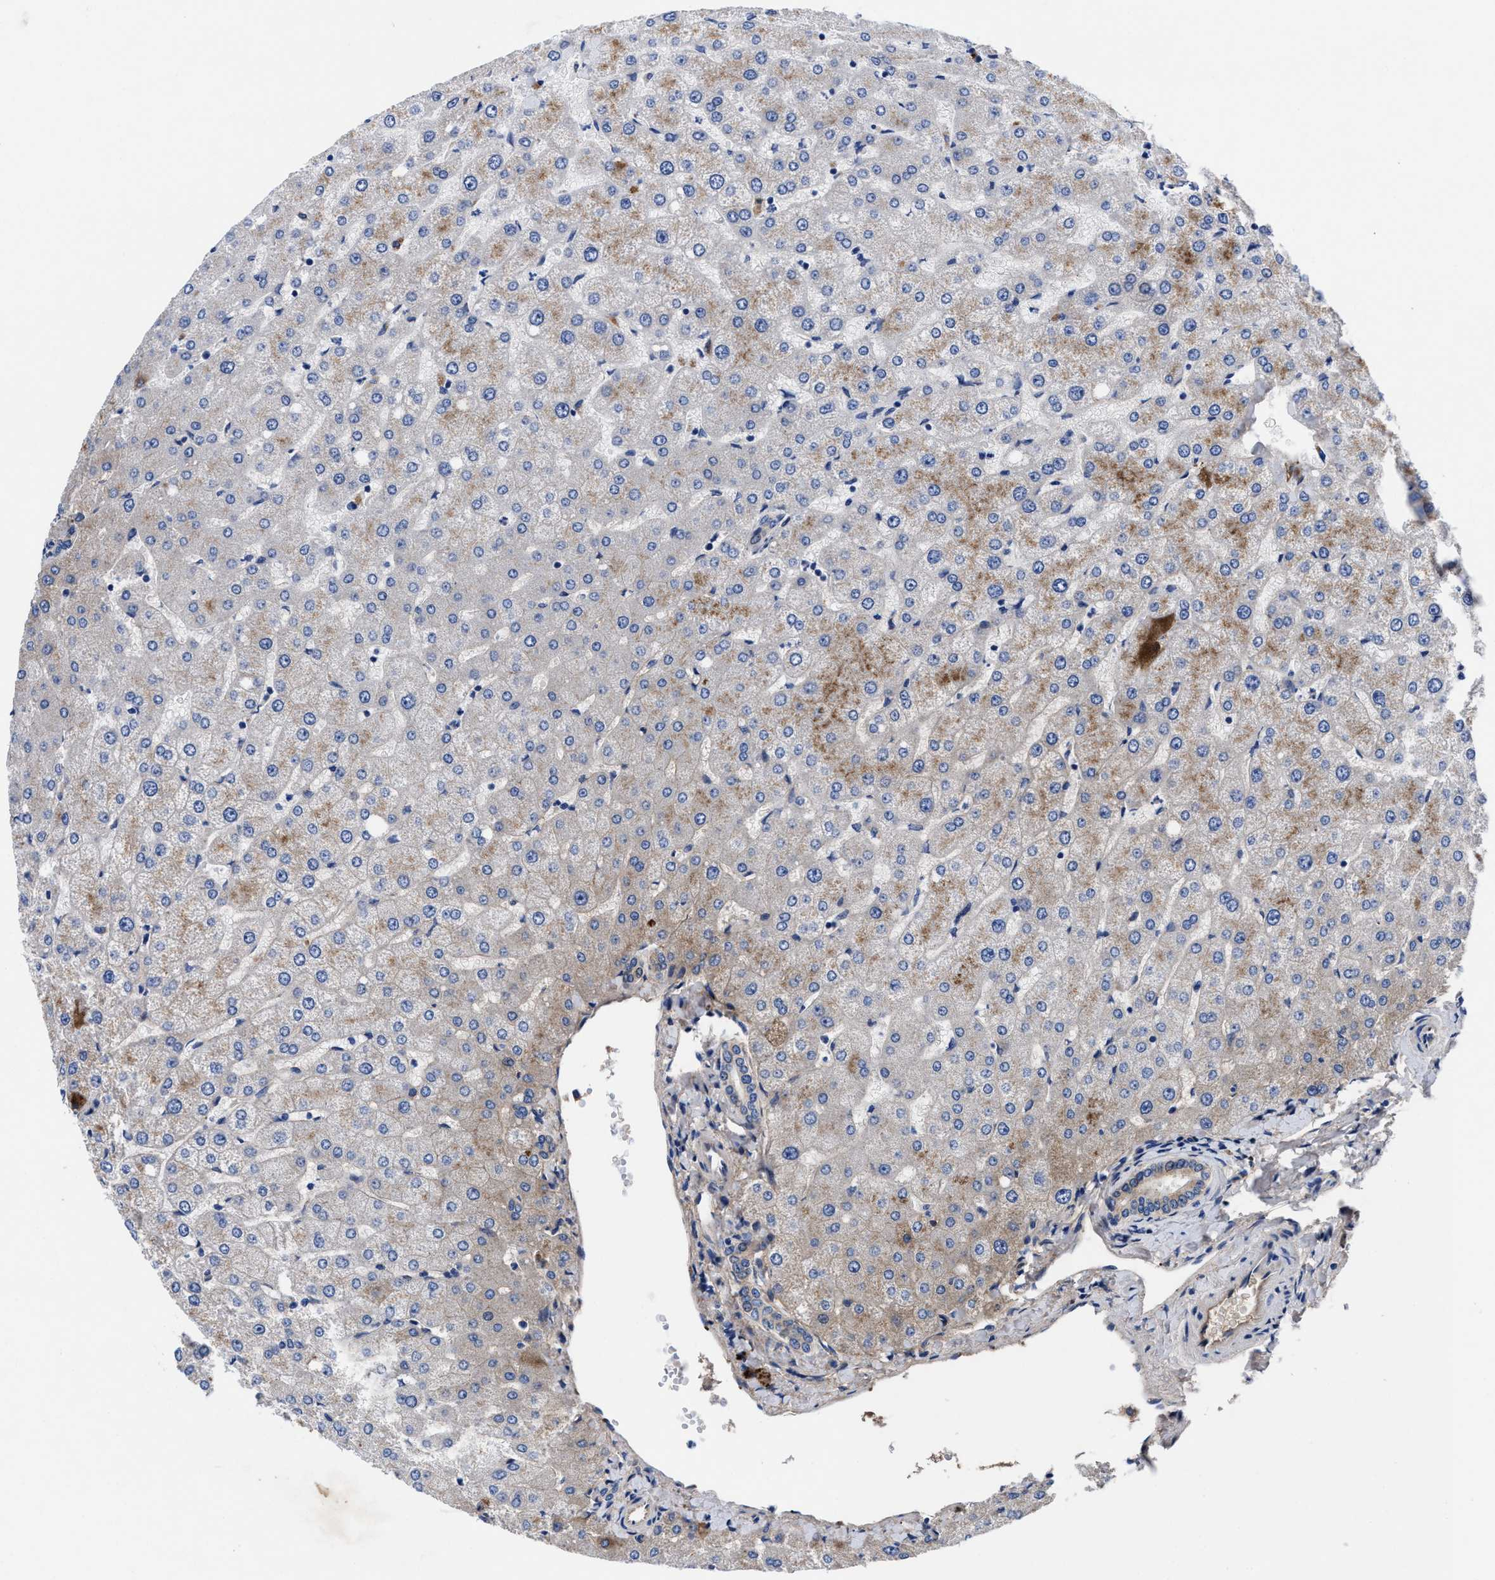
{"staining": {"intensity": "weak", "quantity": "<25%", "location": "cytoplasmic/membranous"}, "tissue": "liver", "cell_type": "Cholangiocytes", "image_type": "normal", "snomed": [{"axis": "morphology", "description": "Normal tissue, NOS"}, {"axis": "topography", "description": "Liver"}], "caption": "Immunohistochemical staining of normal liver displays no significant positivity in cholangiocytes.", "gene": "DHRS13", "patient": {"sex": "female", "age": 54}}